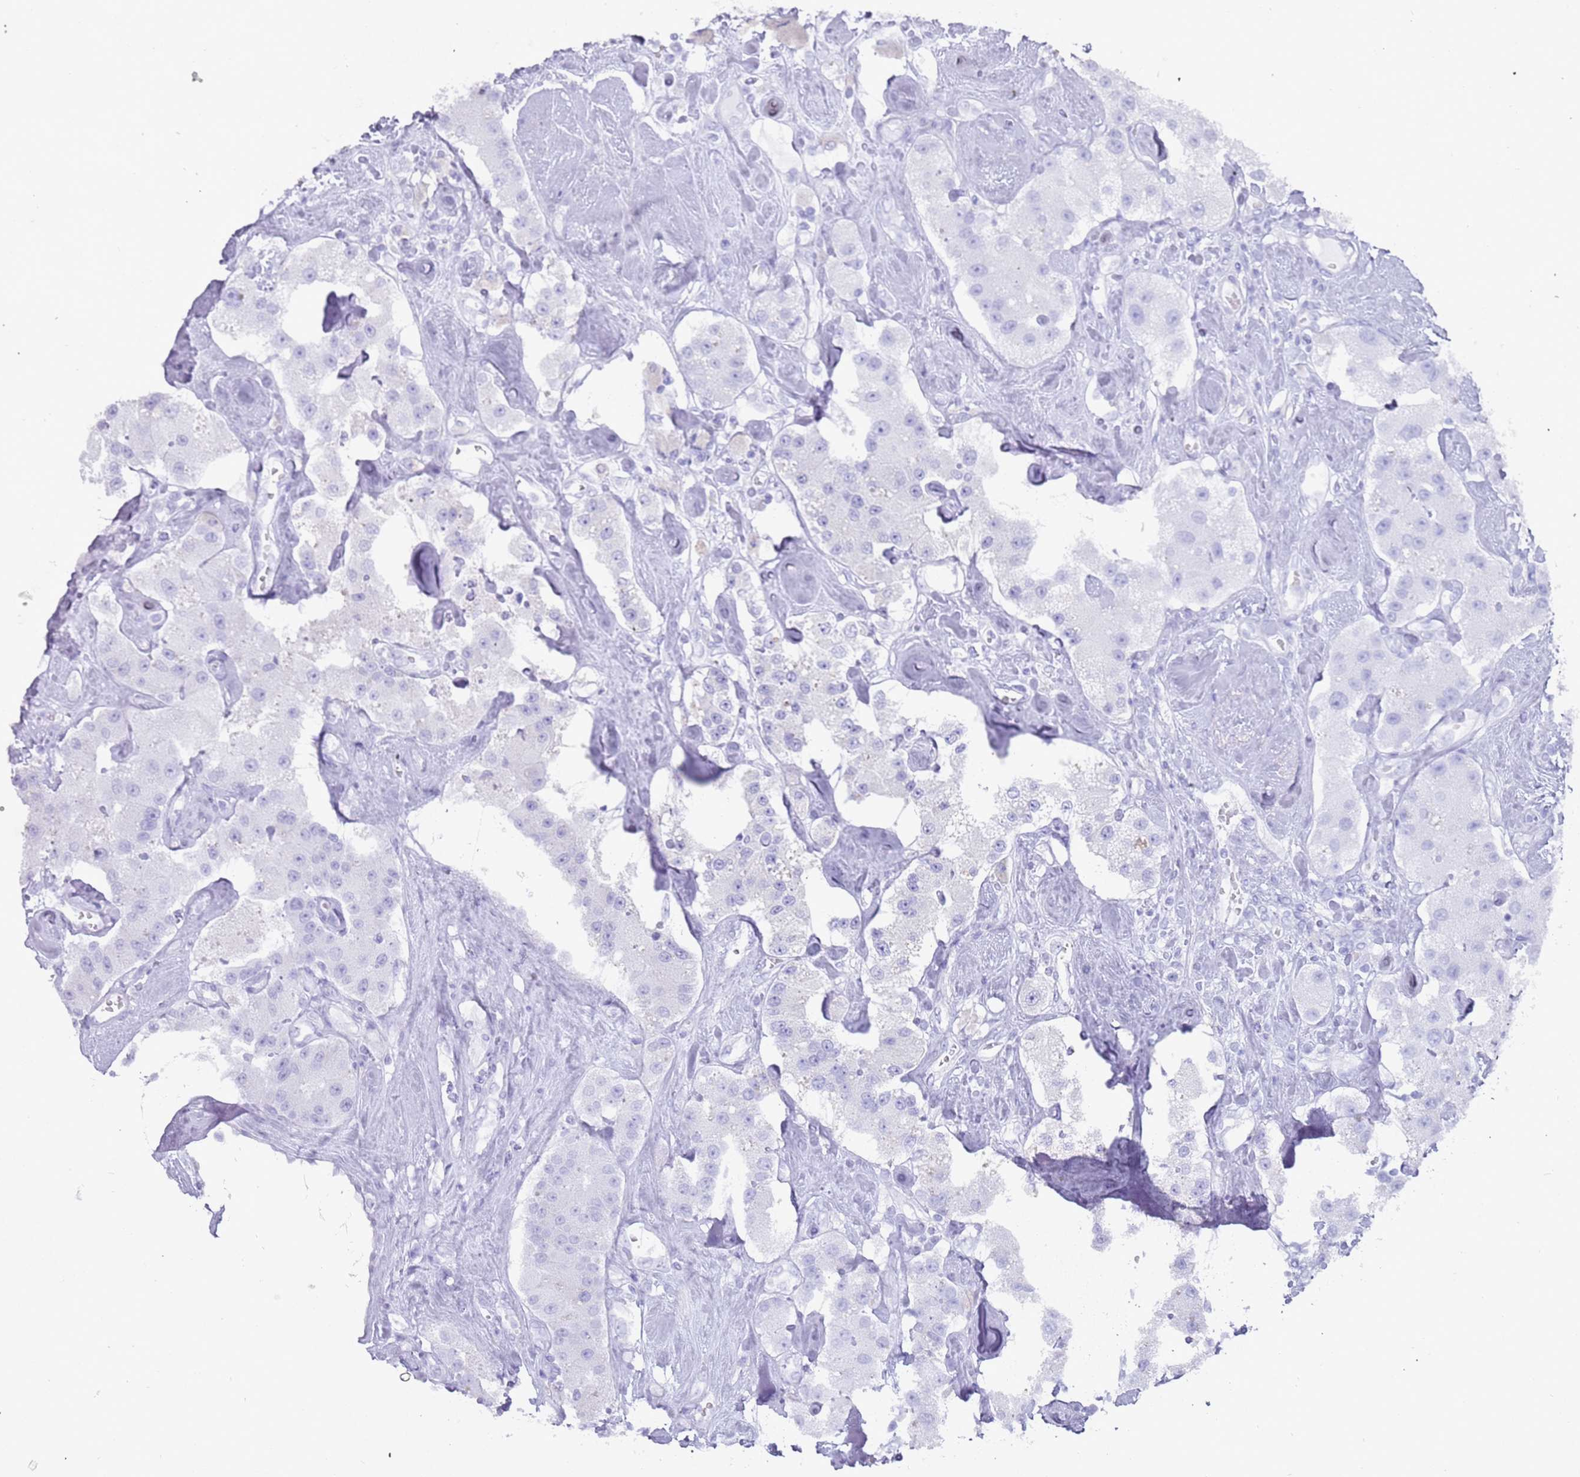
{"staining": {"intensity": "negative", "quantity": "none", "location": "none"}, "tissue": "carcinoid", "cell_type": "Tumor cells", "image_type": "cancer", "snomed": [{"axis": "morphology", "description": "Carcinoid, malignant, NOS"}, {"axis": "topography", "description": "Pancreas"}], "caption": "Carcinoid stained for a protein using immunohistochemistry reveals no expression tumor cells.", "gene": "MYADML2", "patient": {"sex": "male", "age": 41}}